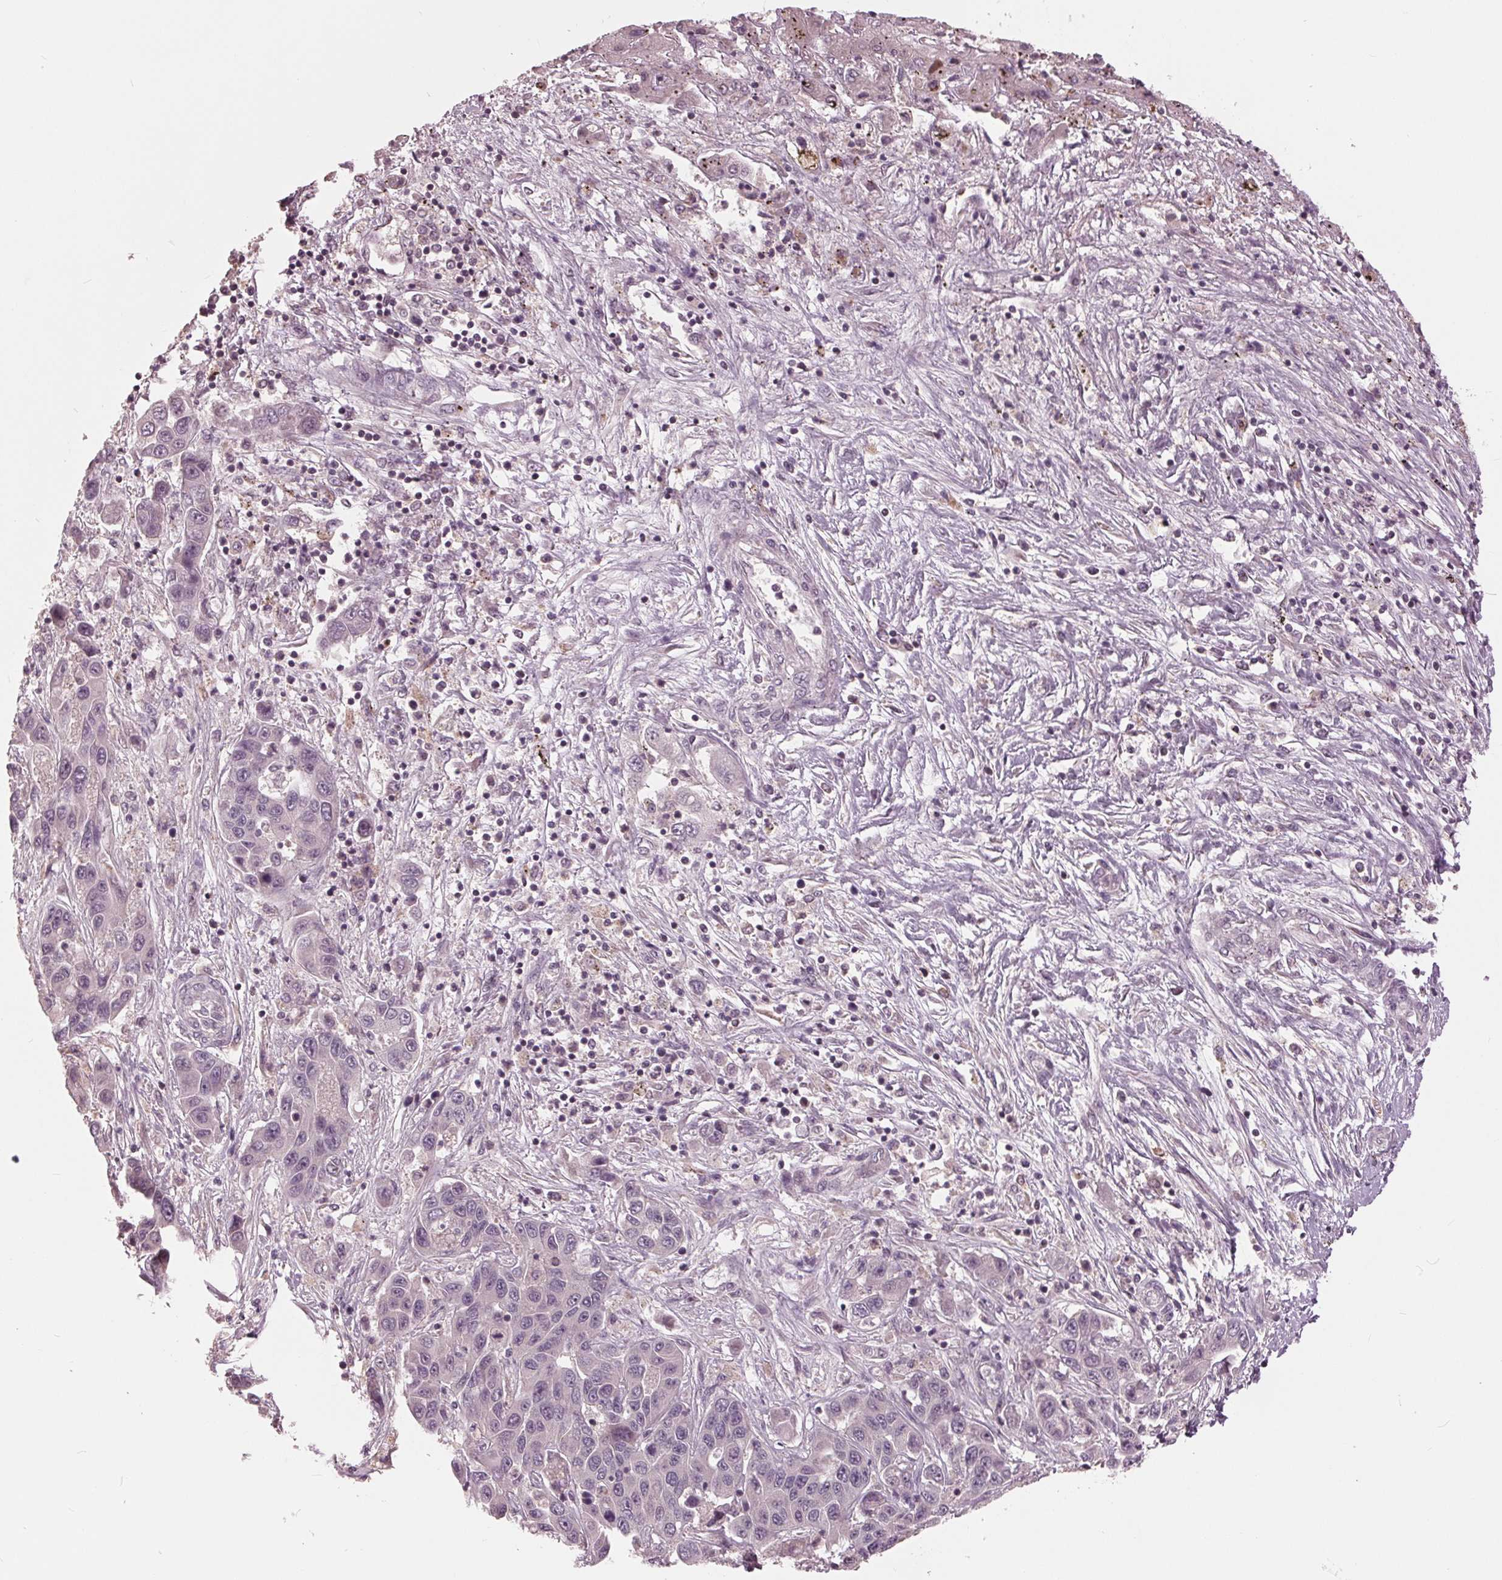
{"staining": {"intensity": "negative", "quantity": "none", "location": "none"}, "tissue": "liver cancer", "cell_type": "Tumor cells", "image_type": "cancer", "snomed": [{"axis": "morphology", "description": "Cholangiocarcinoma"}, {"axis": "topography", "description": "Liver"}], "caption": "Immunohistochemical staining of liver cancer demonstrates no significant staining in tumor cells. Nuclei are stained in blue.", "gene": "SIGLEC6", "patient": {"sex": "female", "age": 52}}